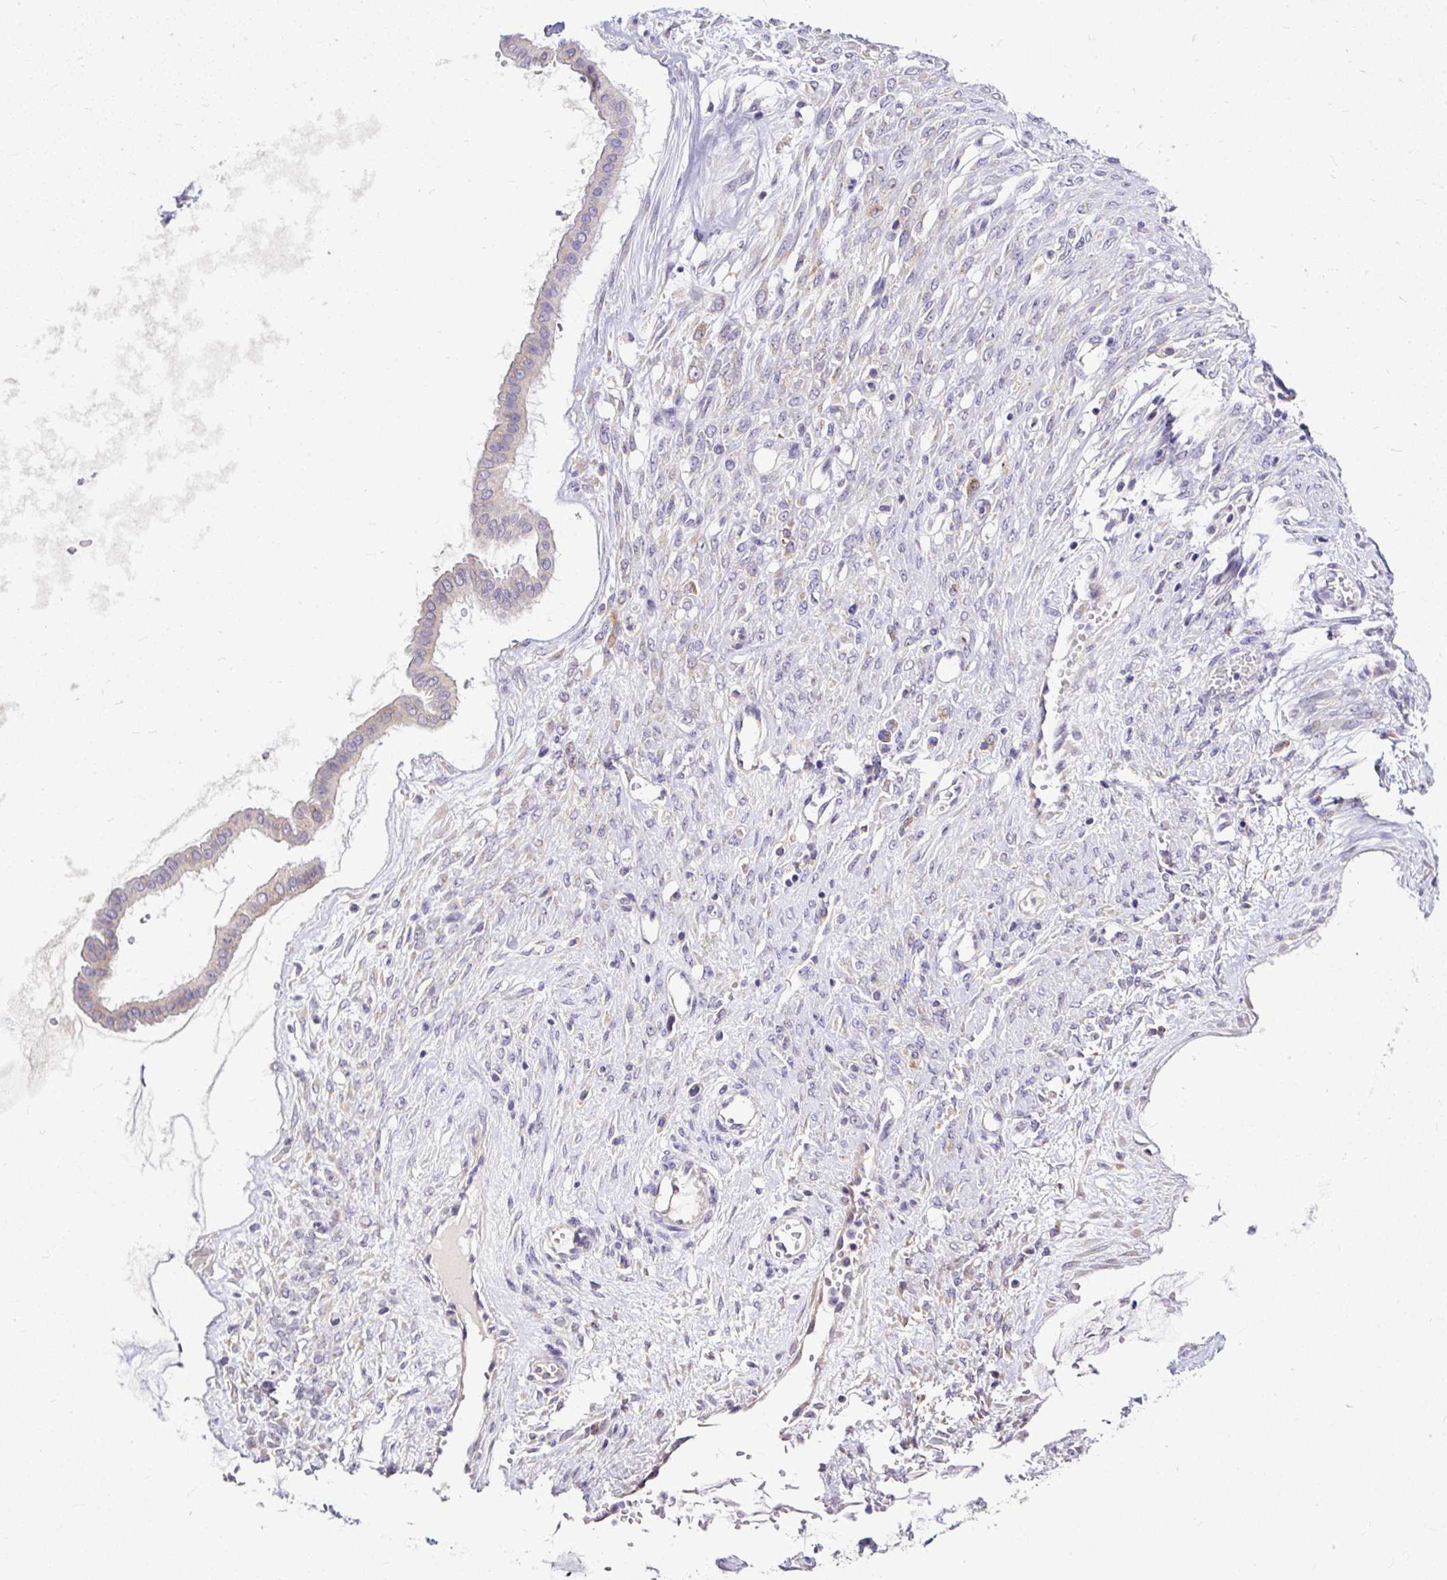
{"staining": {"intensity": "weak", "quantity": "<25%", "location": "cytoplasmic/membranous"}, "tissue": "ovarian cancer", "cell_type": "Tumor cells", "image_type": "cancer", "snomed": [{"axis": "morphology", "description": "Cystadenocarcinoma, mucinous, NOS"}, {"axis": "topography", "description": "Ovary"}], "caption": "IHC of human ovarian mucinous cystadenocarcinoma demonstrates no positivity in tumor cells.", "gene": "AMFR", "patient": {"sex": "female", "age": 73}}